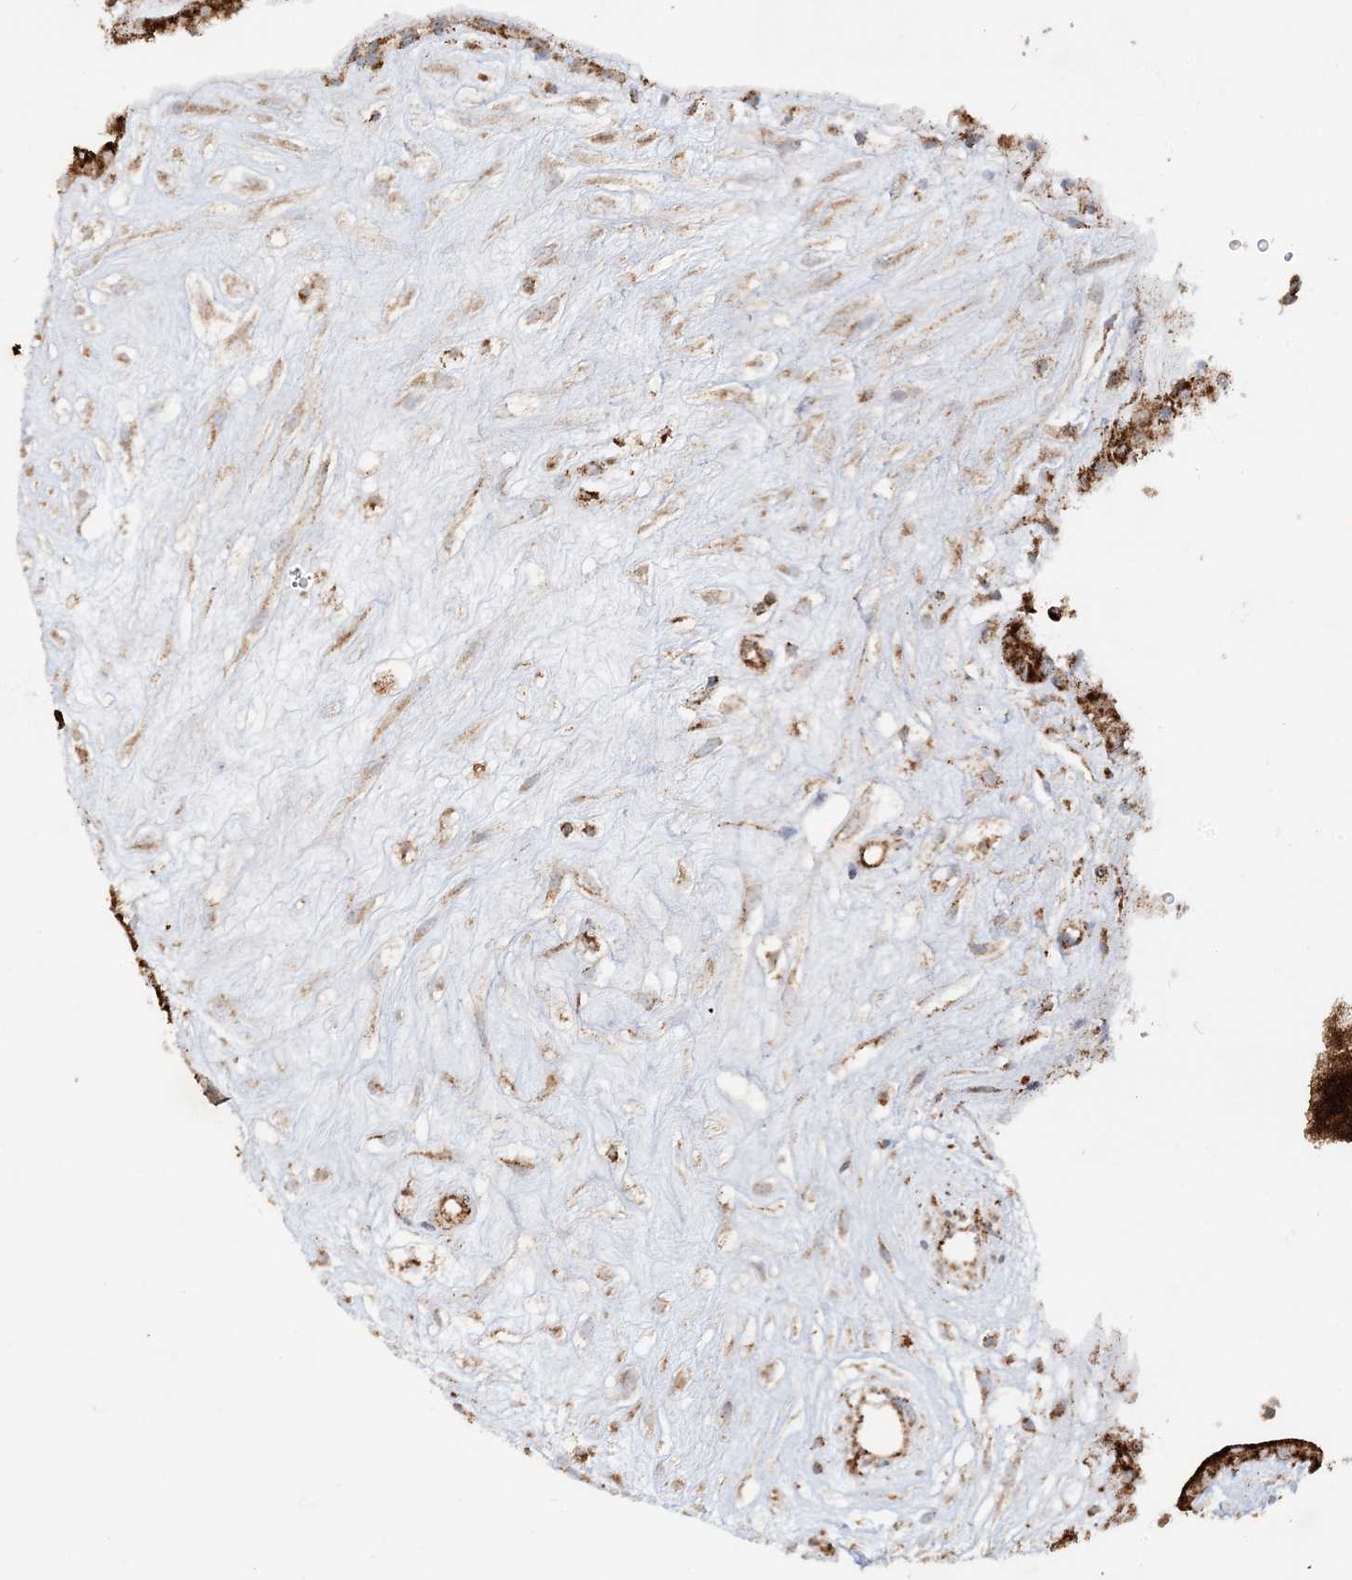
{"staining": {"intensity": "moderate", "quantity": ">75%", "location": "cytoplasmic/membranous"}, "tissue": "placenta", "cell_type": "Decidual cells", "image_type": "normal", "snomed": [{"axis": "morphology", "description": "Normal tissue, NOS"}, {"axis": "topography", "description": "Placenta"}], "caption": "This is an image of immunohistochemistry (IHC) staining of normal placenta, which shows moderate positivity in the cytoplasmic/membranous of decidual cells.", "gene": "NDUFAF3", "patient": {"sex": "female", "age": 18}}